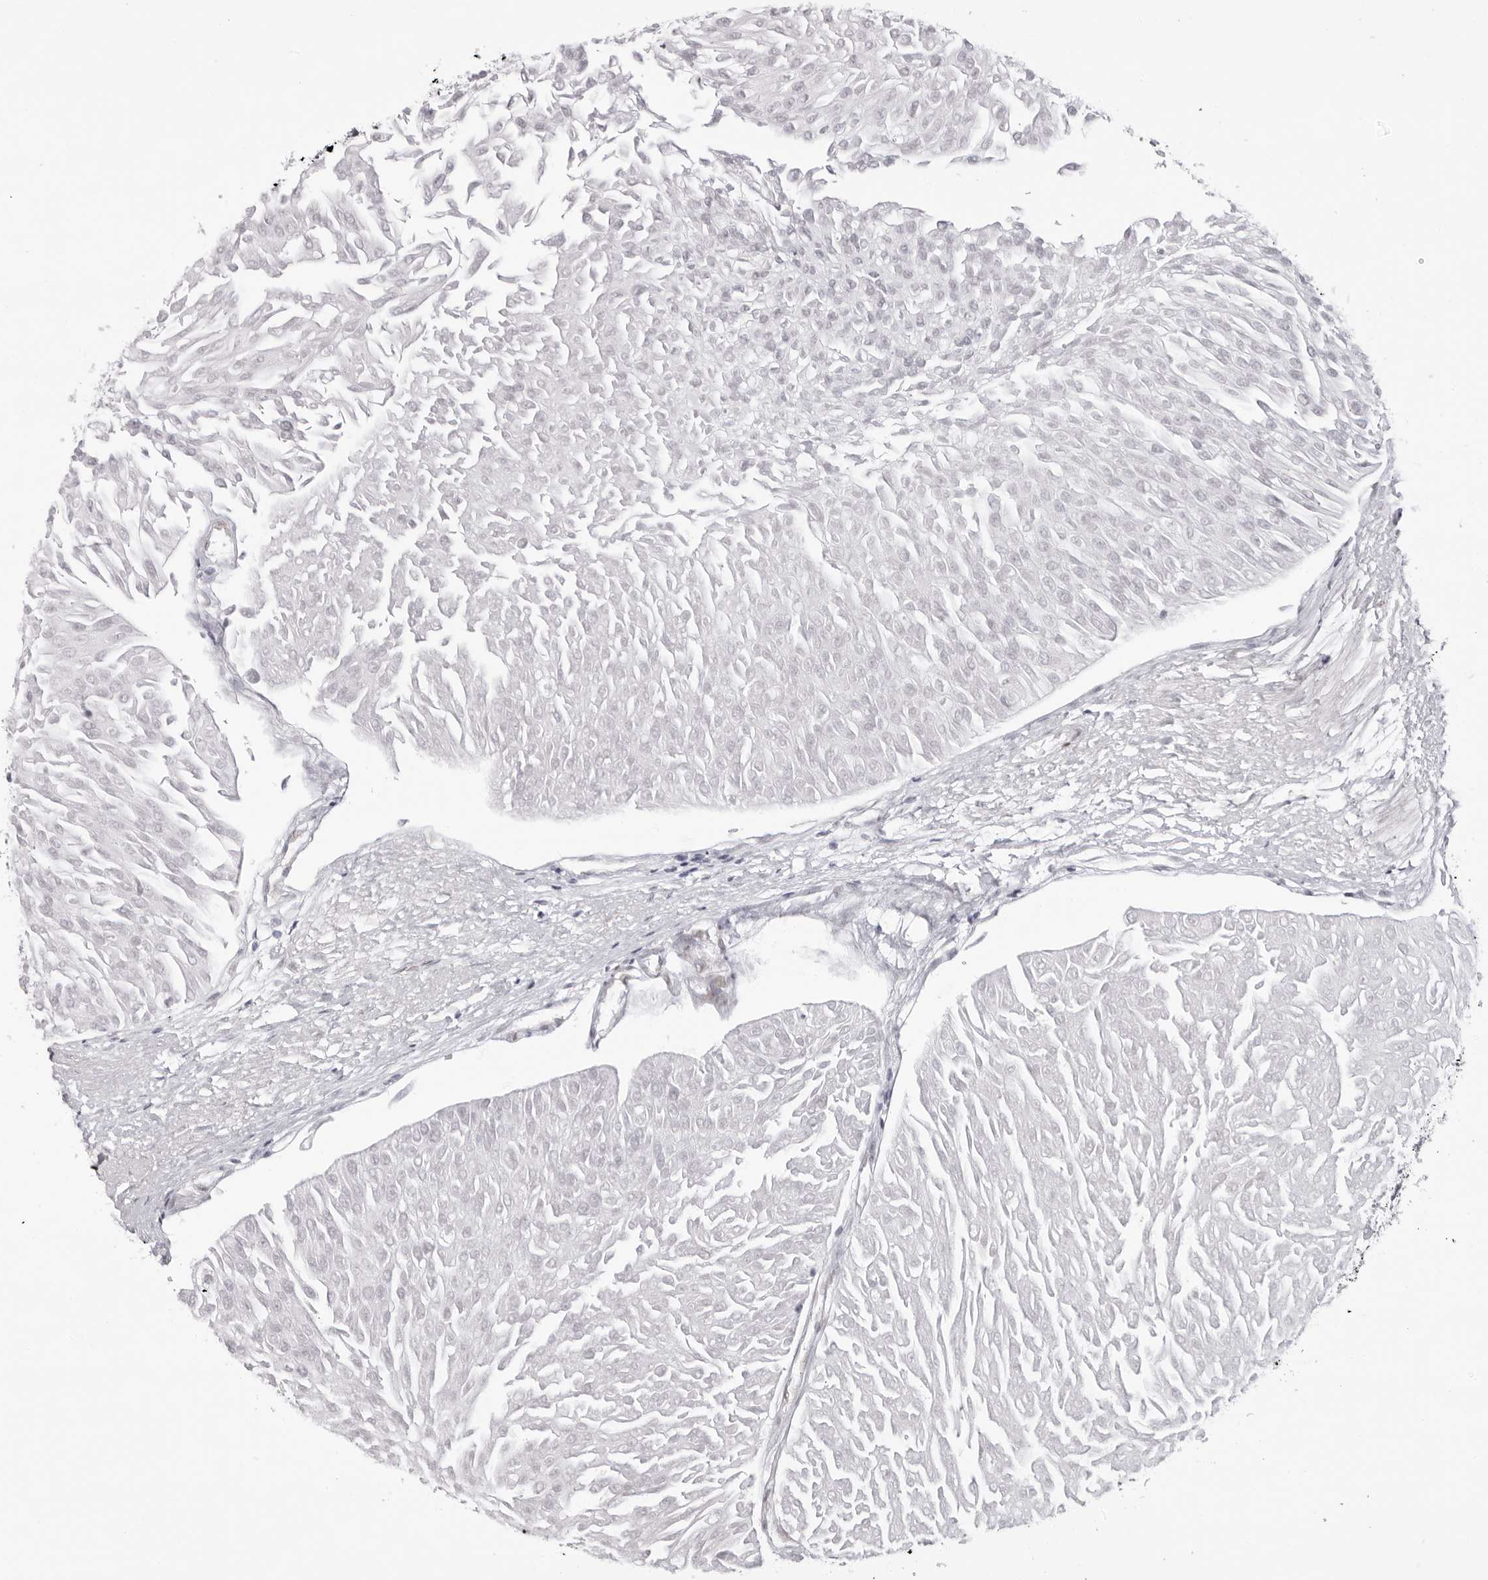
{"staining": {"intensity": "negative", "quantity": "none", "location": "none"}, "tissue": "urothelial cancer", "cell_type": "Tumor cells", "image_type": "cancer", "snomed": [{"axis": "morphology", "description": "Urothelial carcinoma, Low grade"}, {"axis": "topography", "description": "Urinary bladder"}], "caption": "Immunohistochemistry image of neoplastic tissue: human urothelial cancer stained with DAB displays no significant protein staining in tumor cells.", "gene": "MAFK", "patient": {"sex": "male", "age": 67}}